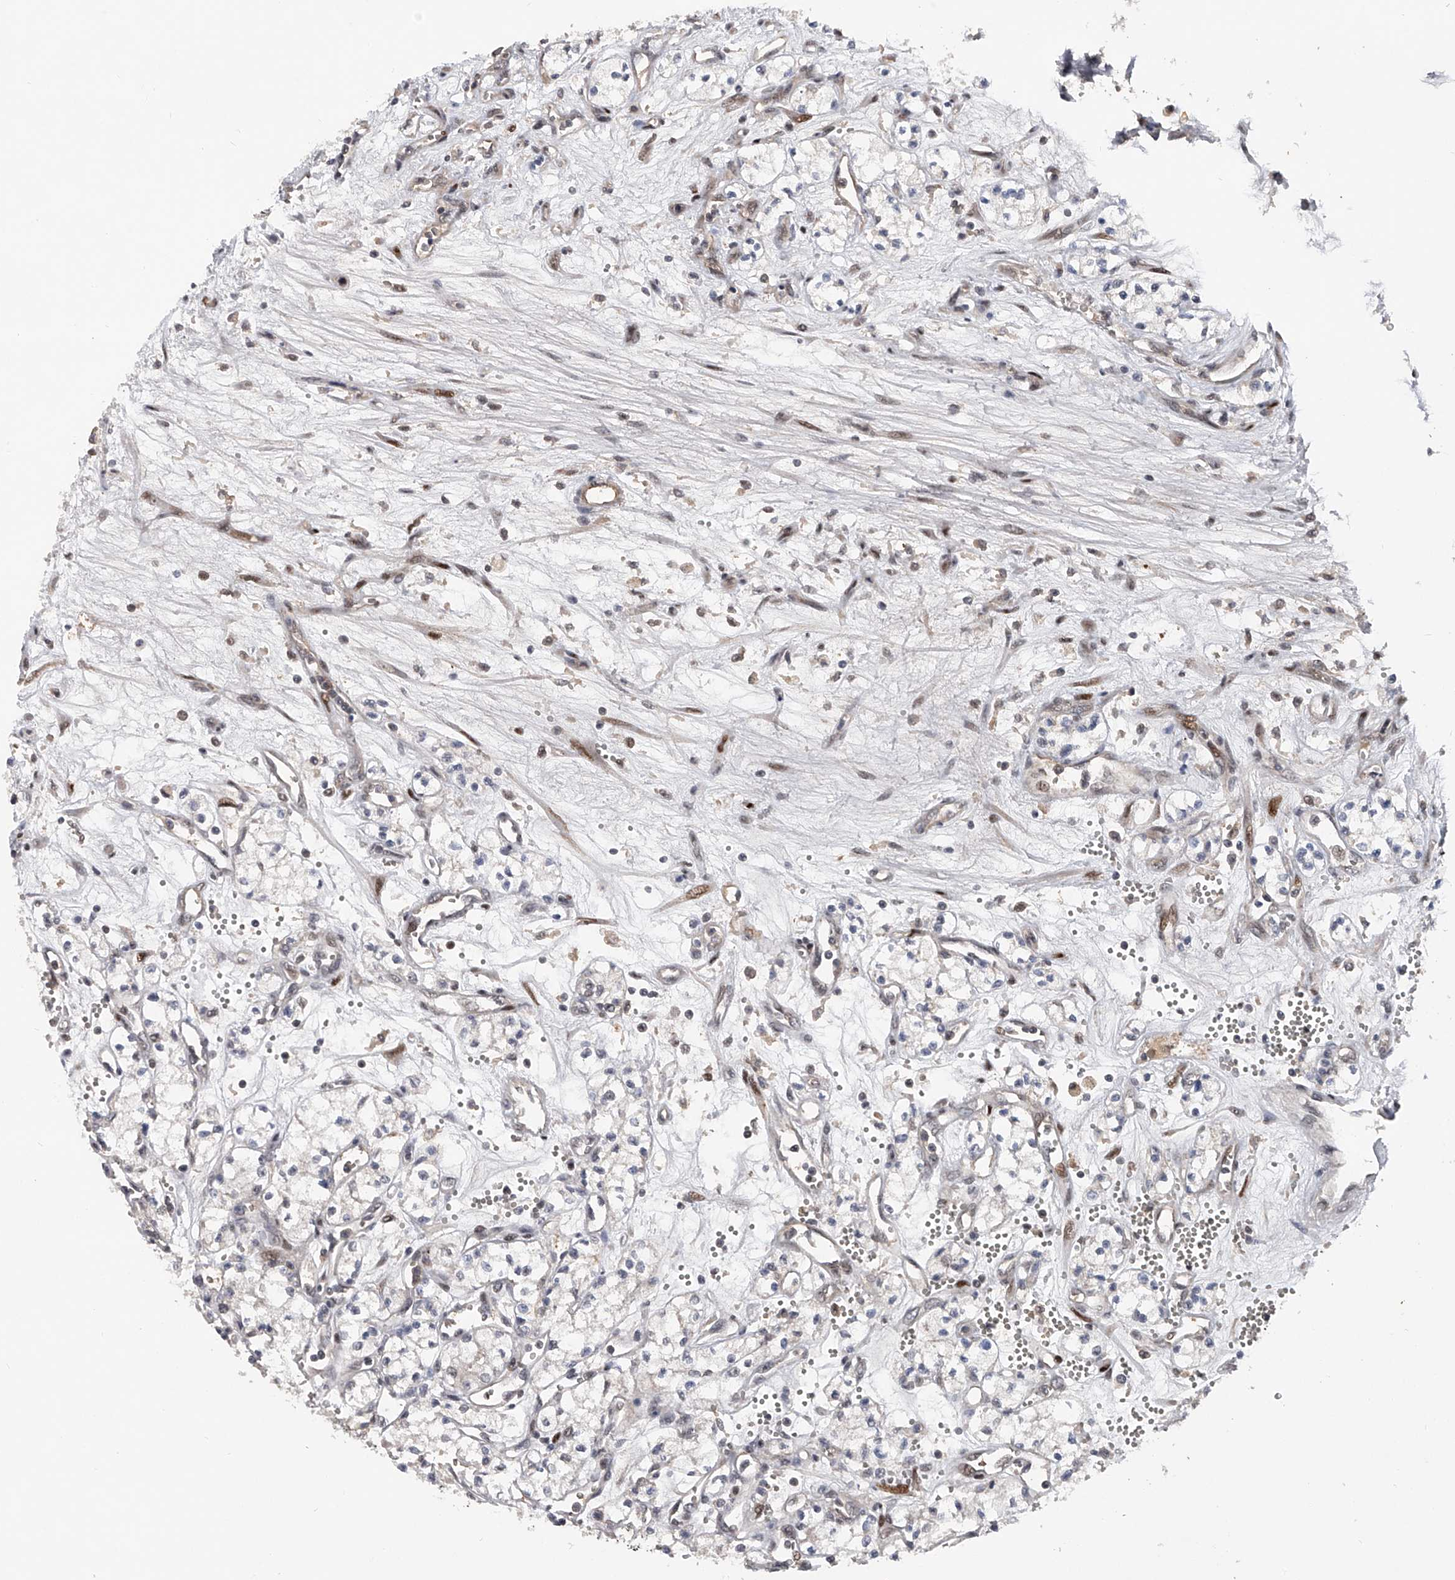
{"staining": {"intensity": "negative", "quantity": "none", "location": "none"}, "tissue": "renal cancer", "cell_type": "Tumor cells", "image_type": "cancer", "snomed": [{"axis": "morphology", "description": "Adenocarcinoma, NOS"}, {"axis": "topography", "description": "Kidney"}], "caption": "IHC of human renal adenocarcinoma shows no expression in tumor cells.", "gene": "RWDD2A", "patient": {"sex": "male", "age": 59}}